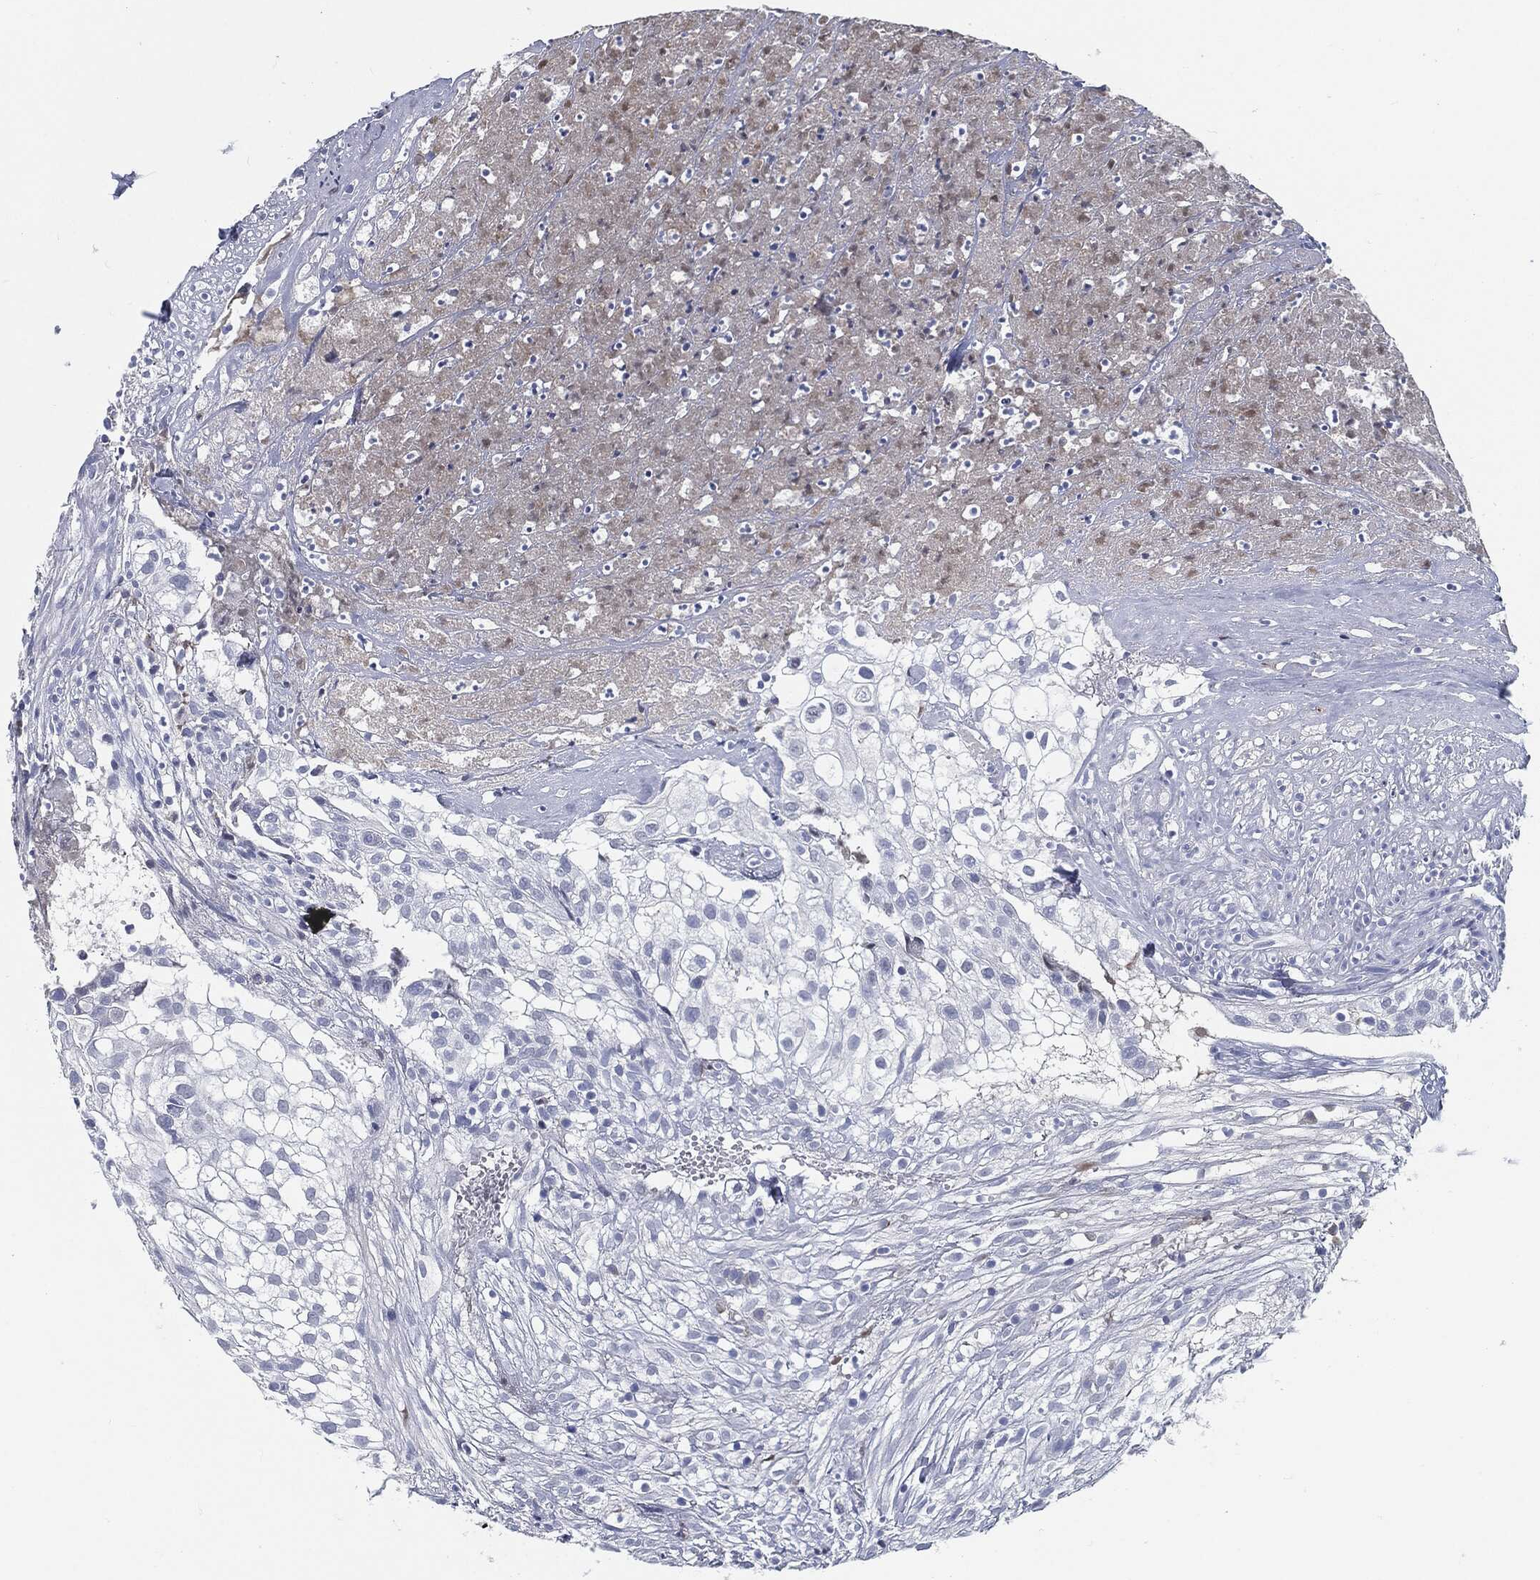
{"staining": {"intensity": "negative", "quantity": "none", "location": "none"}, "tissue": "urothelial cancer", "cell_type": "Tumor cells", "image_type": "cancer", "snomed": [{"axis": "morphology", "description": "Urothelial carcinoma, High grade"}, {"axis": "topography", "description": "Urinary bladder"}], "caption": "Tumor cells are negative for brown protein staining in urothelial carcinoma (high-grade).", "gene": "MST1", "patient": {"sex": "female", "age": 79}}